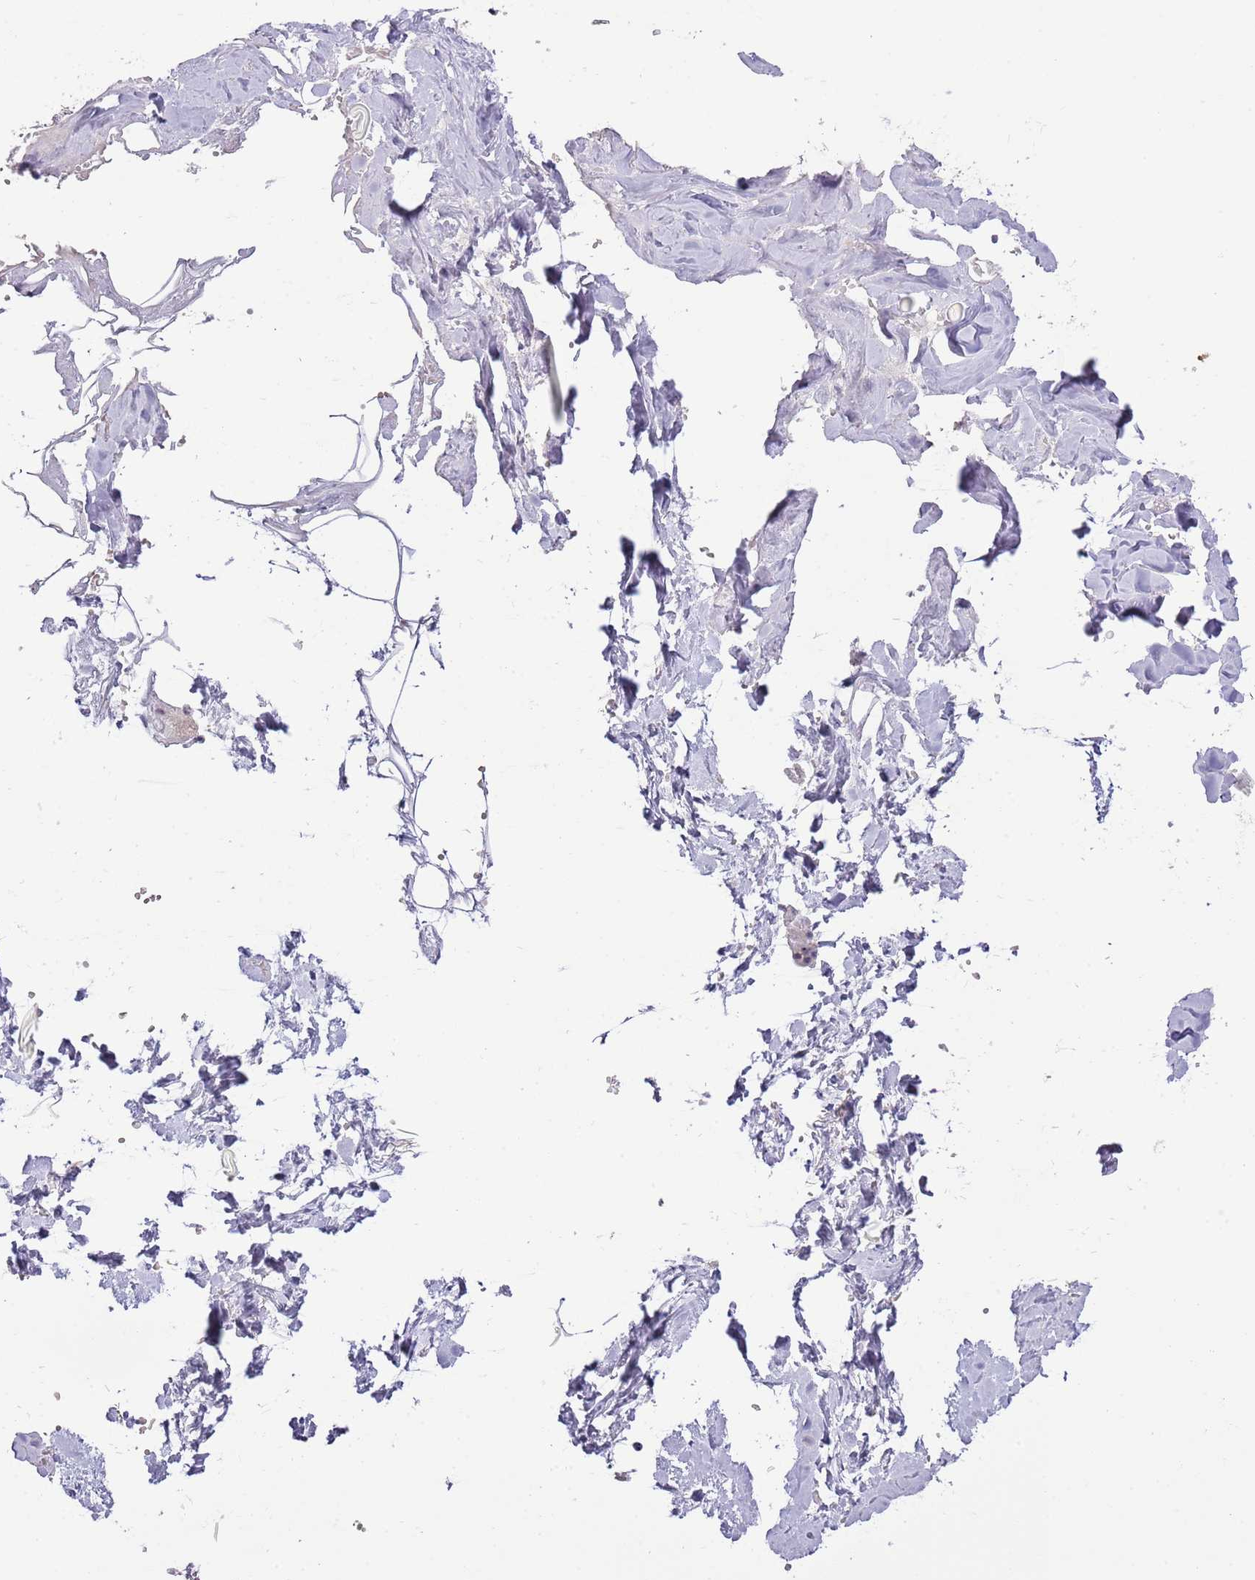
{"staining": {"intensity": "negative", "quantity": "none", "location": "none"}, "tissue": "adipose tissue", "cell_type": "Adipocytes", "image_type": "normal", "snomed": [{"axis": "morphology", "description": "Normal tissue, NOS"}, {"axis": "topography", "description": "Salivary gland"}, {"axis": "topography", "description": "Peripheral nerve tissue"}], "caption": "High power microscopy micrograph of an IHC micrograph of benign adipose tissue, revealing no significant expression in adipocytes. (Stains: DAB immunohistochemistry (IHC) with hematoxylin counter stain, Microscopy: brightfield microscopy at high magnification).", "gene": "PRR16", "patient": {"sex": "male", "age": 38}}